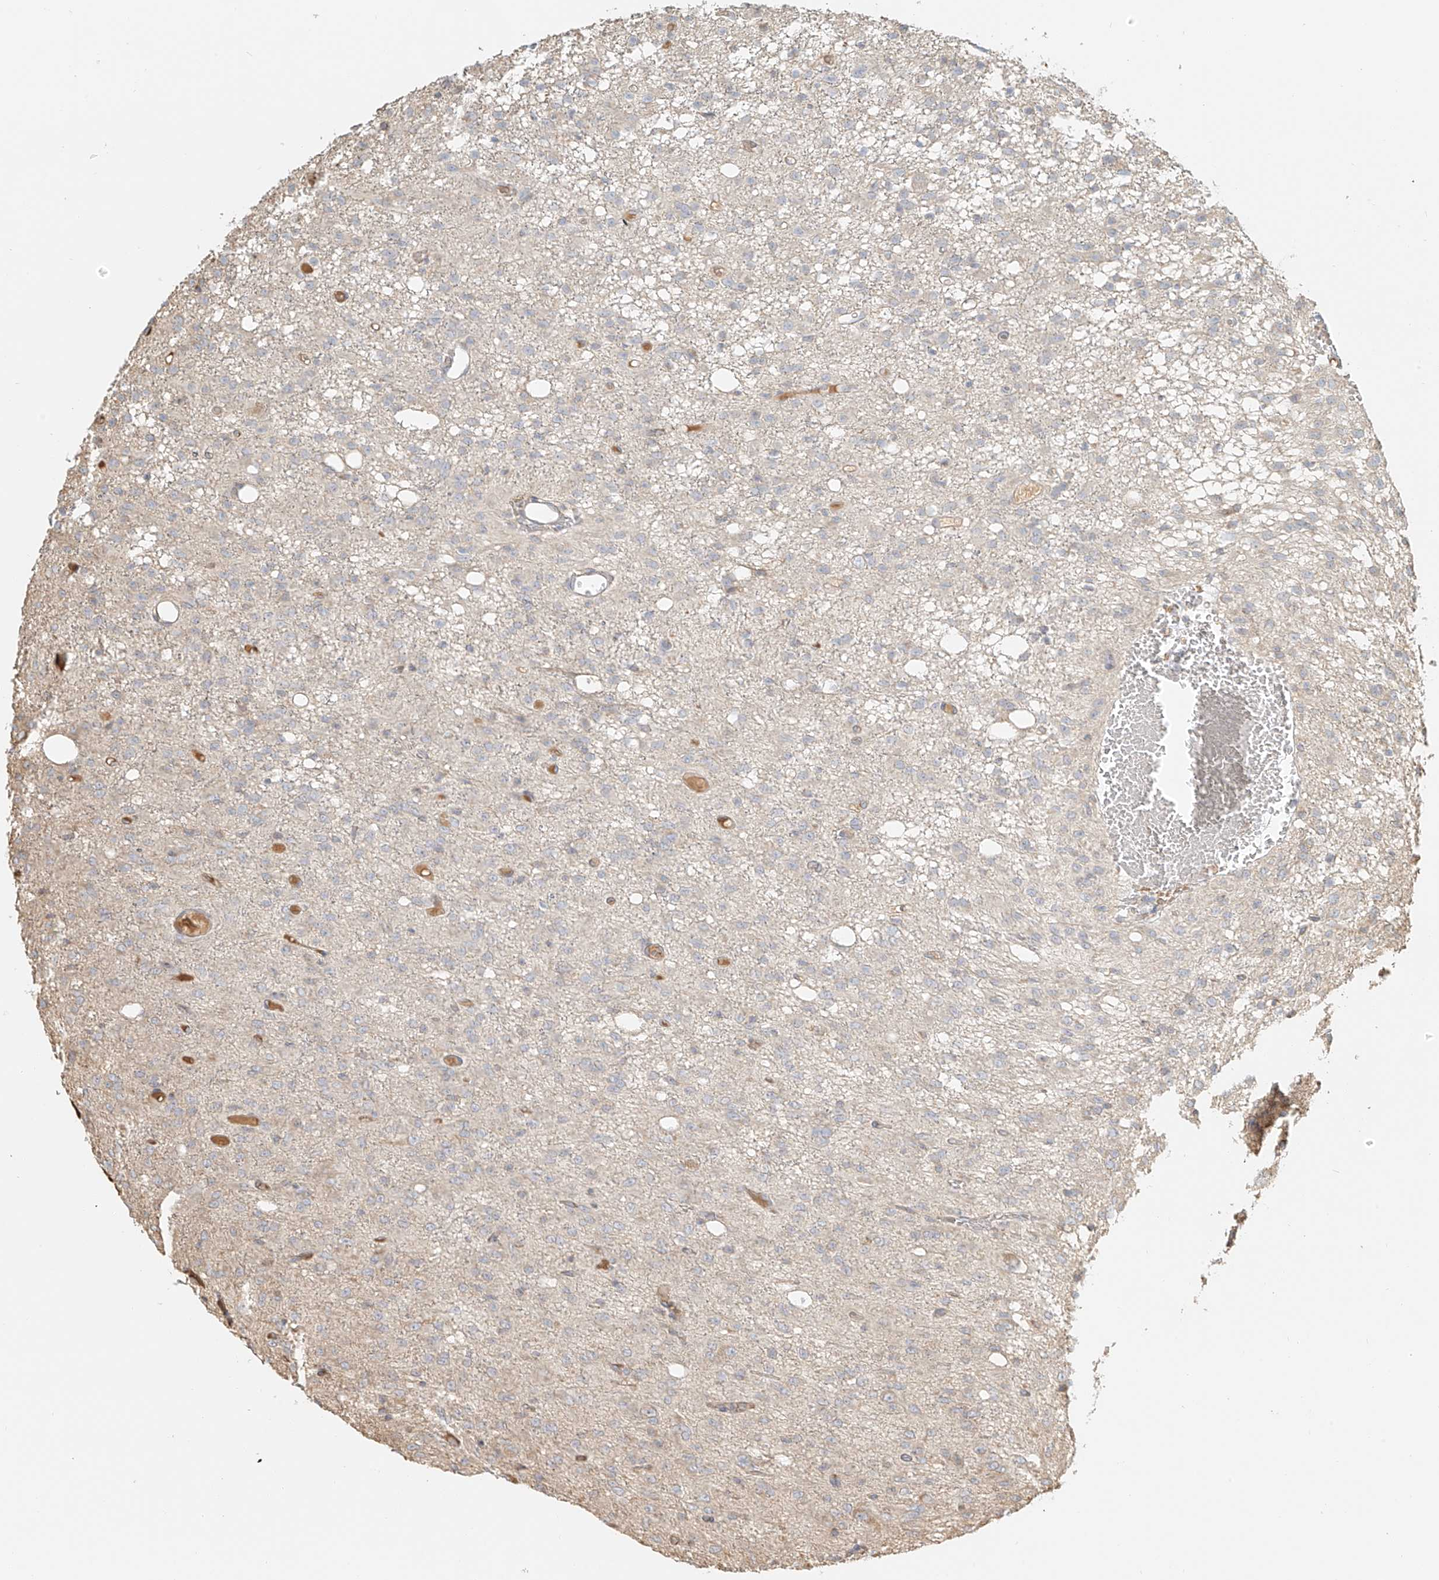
{"staining": {"intensity": "negative", "quantity": "none", "location": "none"}, "tissue": "glioma", "cell_type": "Tumor cells", "image_type": "cancer", "snomed": [{"axis": "morphology", "description": "Glioma, malignant, High grade"}, {"axis": "topography", "description": "Brain"}], "caption": "DAB (3,3'-diaminobenzidine) immunohistochemical staining of human malignant high-grade glioma demonstrates no significant expression in tumor cells.", "gene": "UPK1B", "patient": {"sex": "female", "age": 59}}